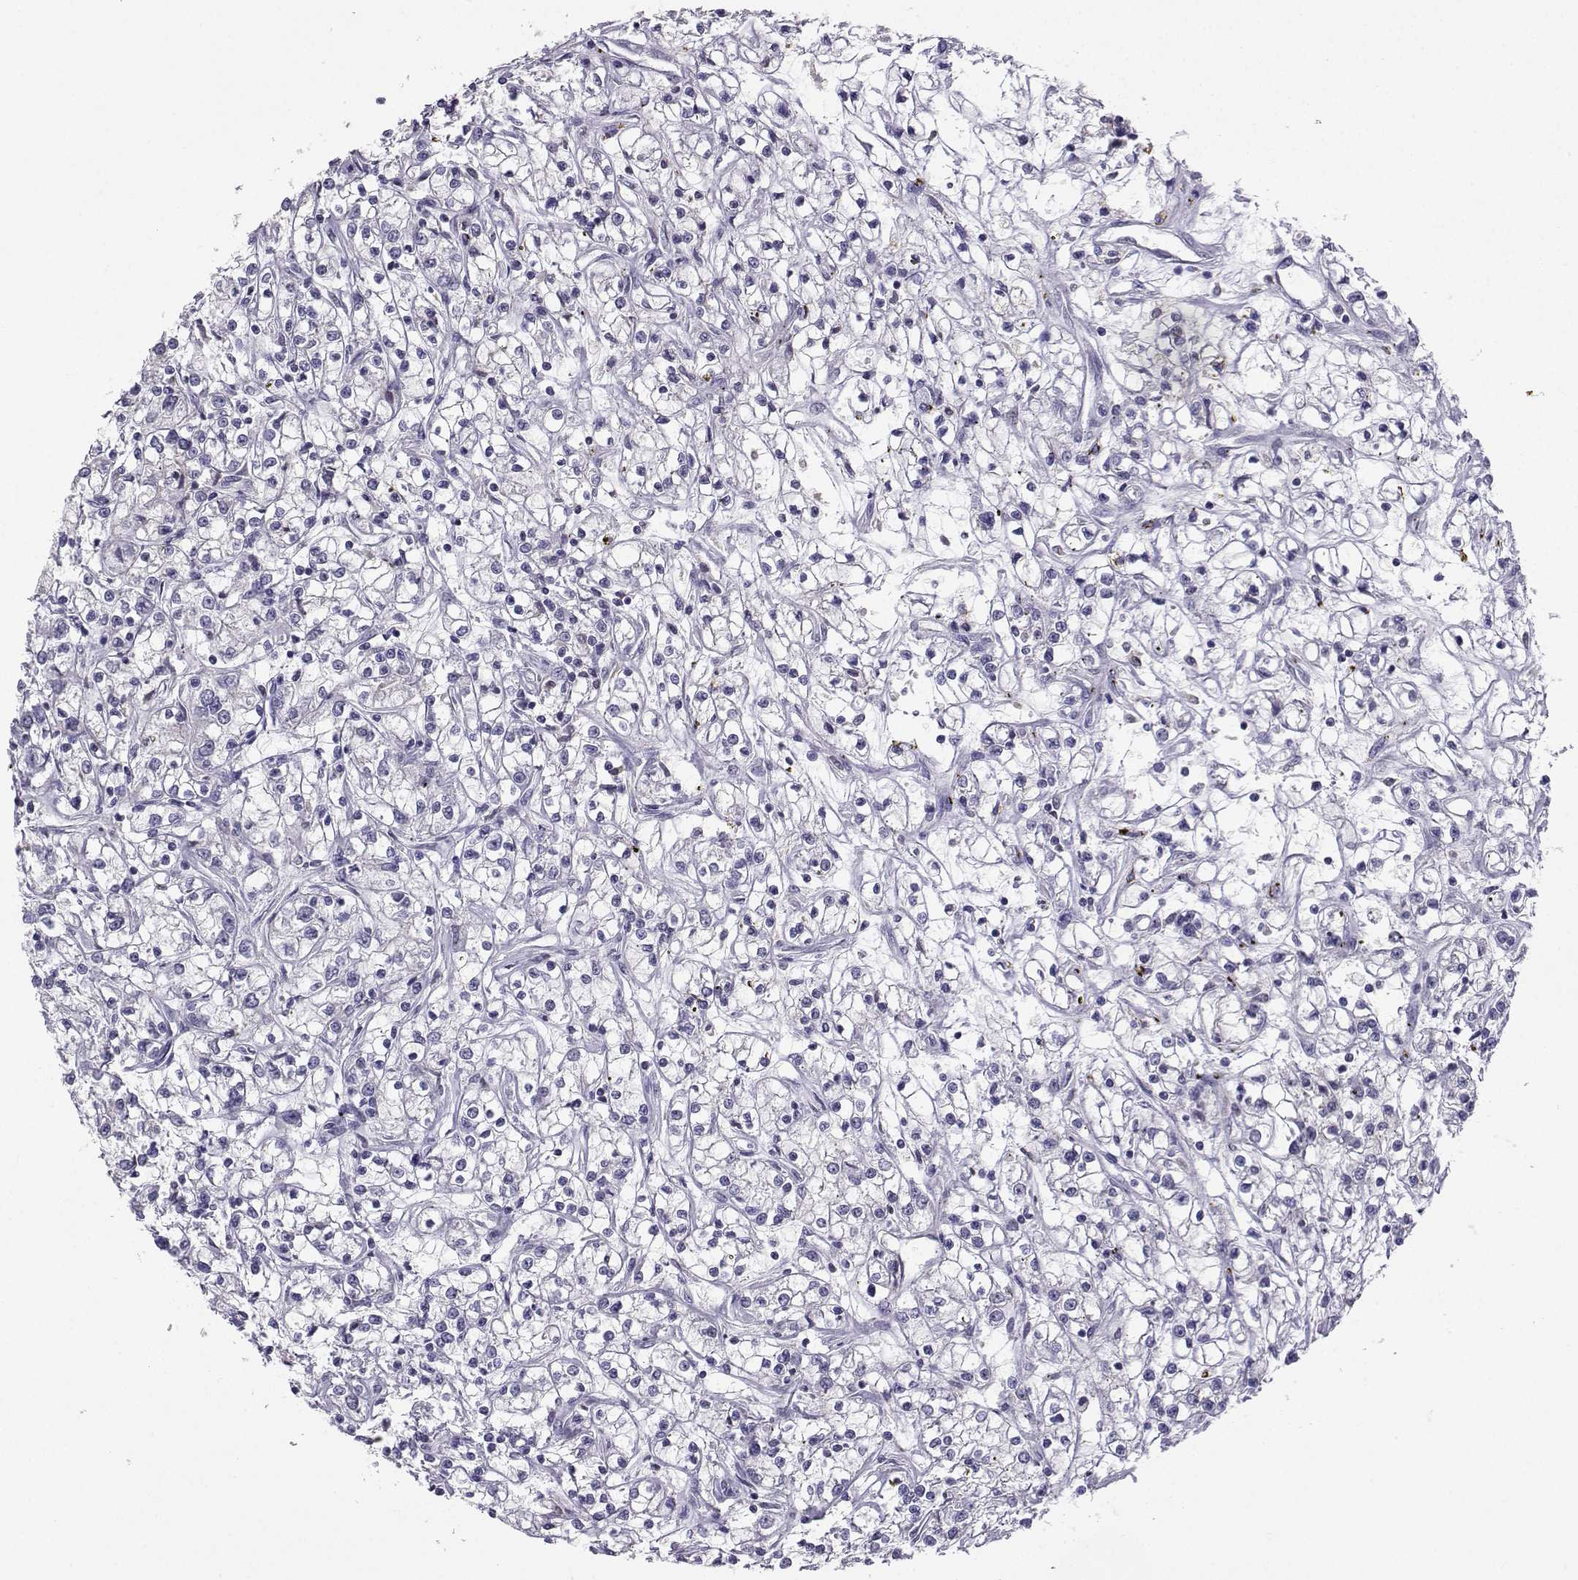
{"staining": {"intensity": "negative", "quantity": "none", "location": "none"}, "tissue": "renal cancer", "cell_type": "Tumor cells", "image_type": "cancer", "snomed": [{"axis": "morphology", "description": "Adenocarcinoma, NOS"}, {"axis": "topography", "description": "Kidney"}], "caption": "Micrograph shows no protein positivity in tumor cells of renal adenocarcinoma tissue.", "gene": "TBR1", "patient": {"sex": "female", "age": 59}}